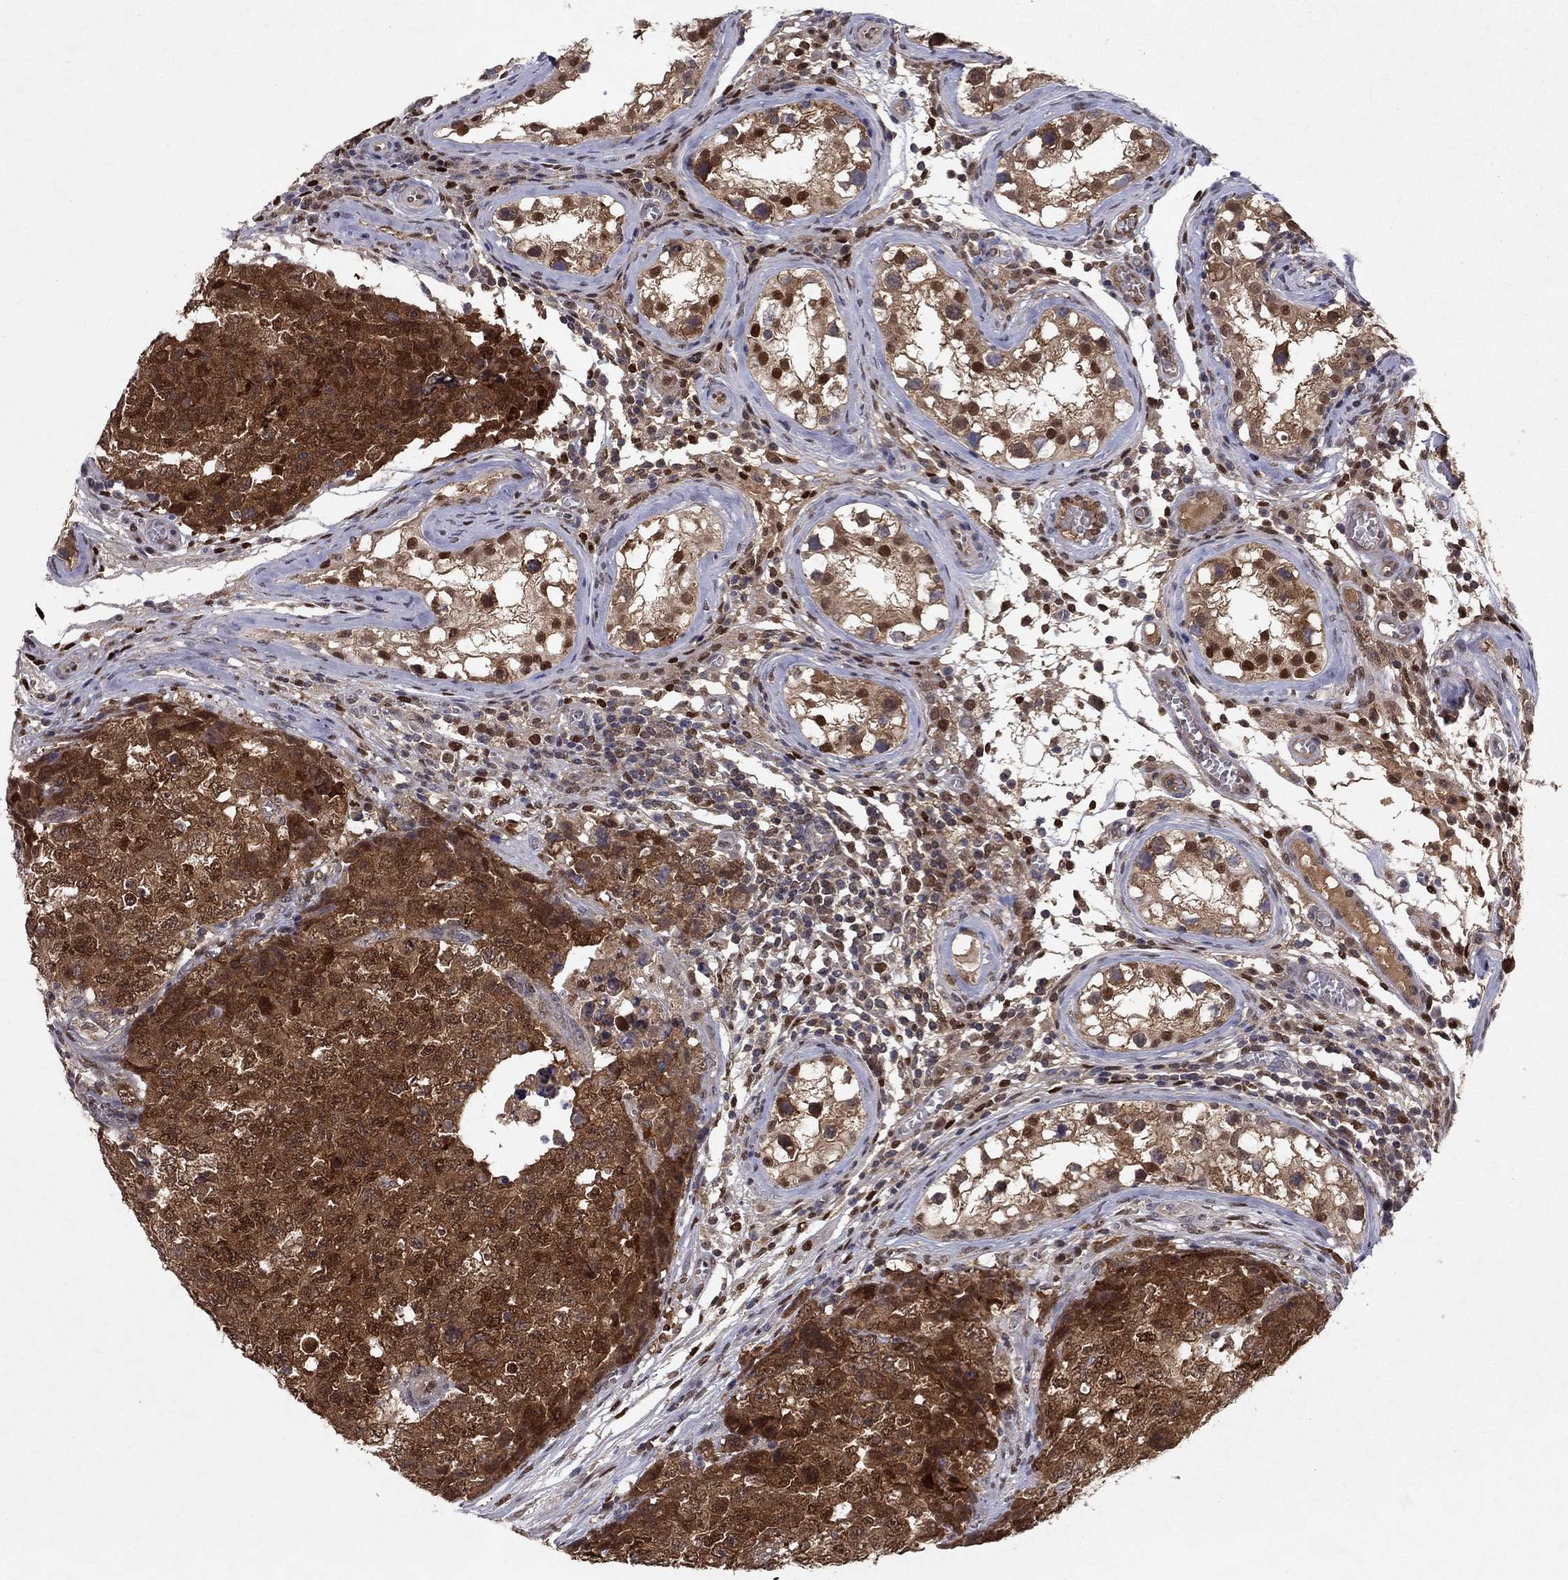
{"staining": {"intensity": "strong", "quantity": ">75%", "location": "cytoplasmic/membranous,nuclear"}, "tissue": "testis cancer", "cell_type": "Tumor cells", "image_type": "cancer", "snomed": [{"axis": "morphology", "description": "Carcinoma, Embryonal, NOS"}, {"axis": "topography", "description": "Testis"}], "caption": "A micrograph of human embryonal carcinoma (testis) stained for a protein demonstrates strong cytoplasmic/membranous and nuclear brown staining in tumor cells.", "gene": "CRTC1", "patient": {"sex": "male", "age": 23}}